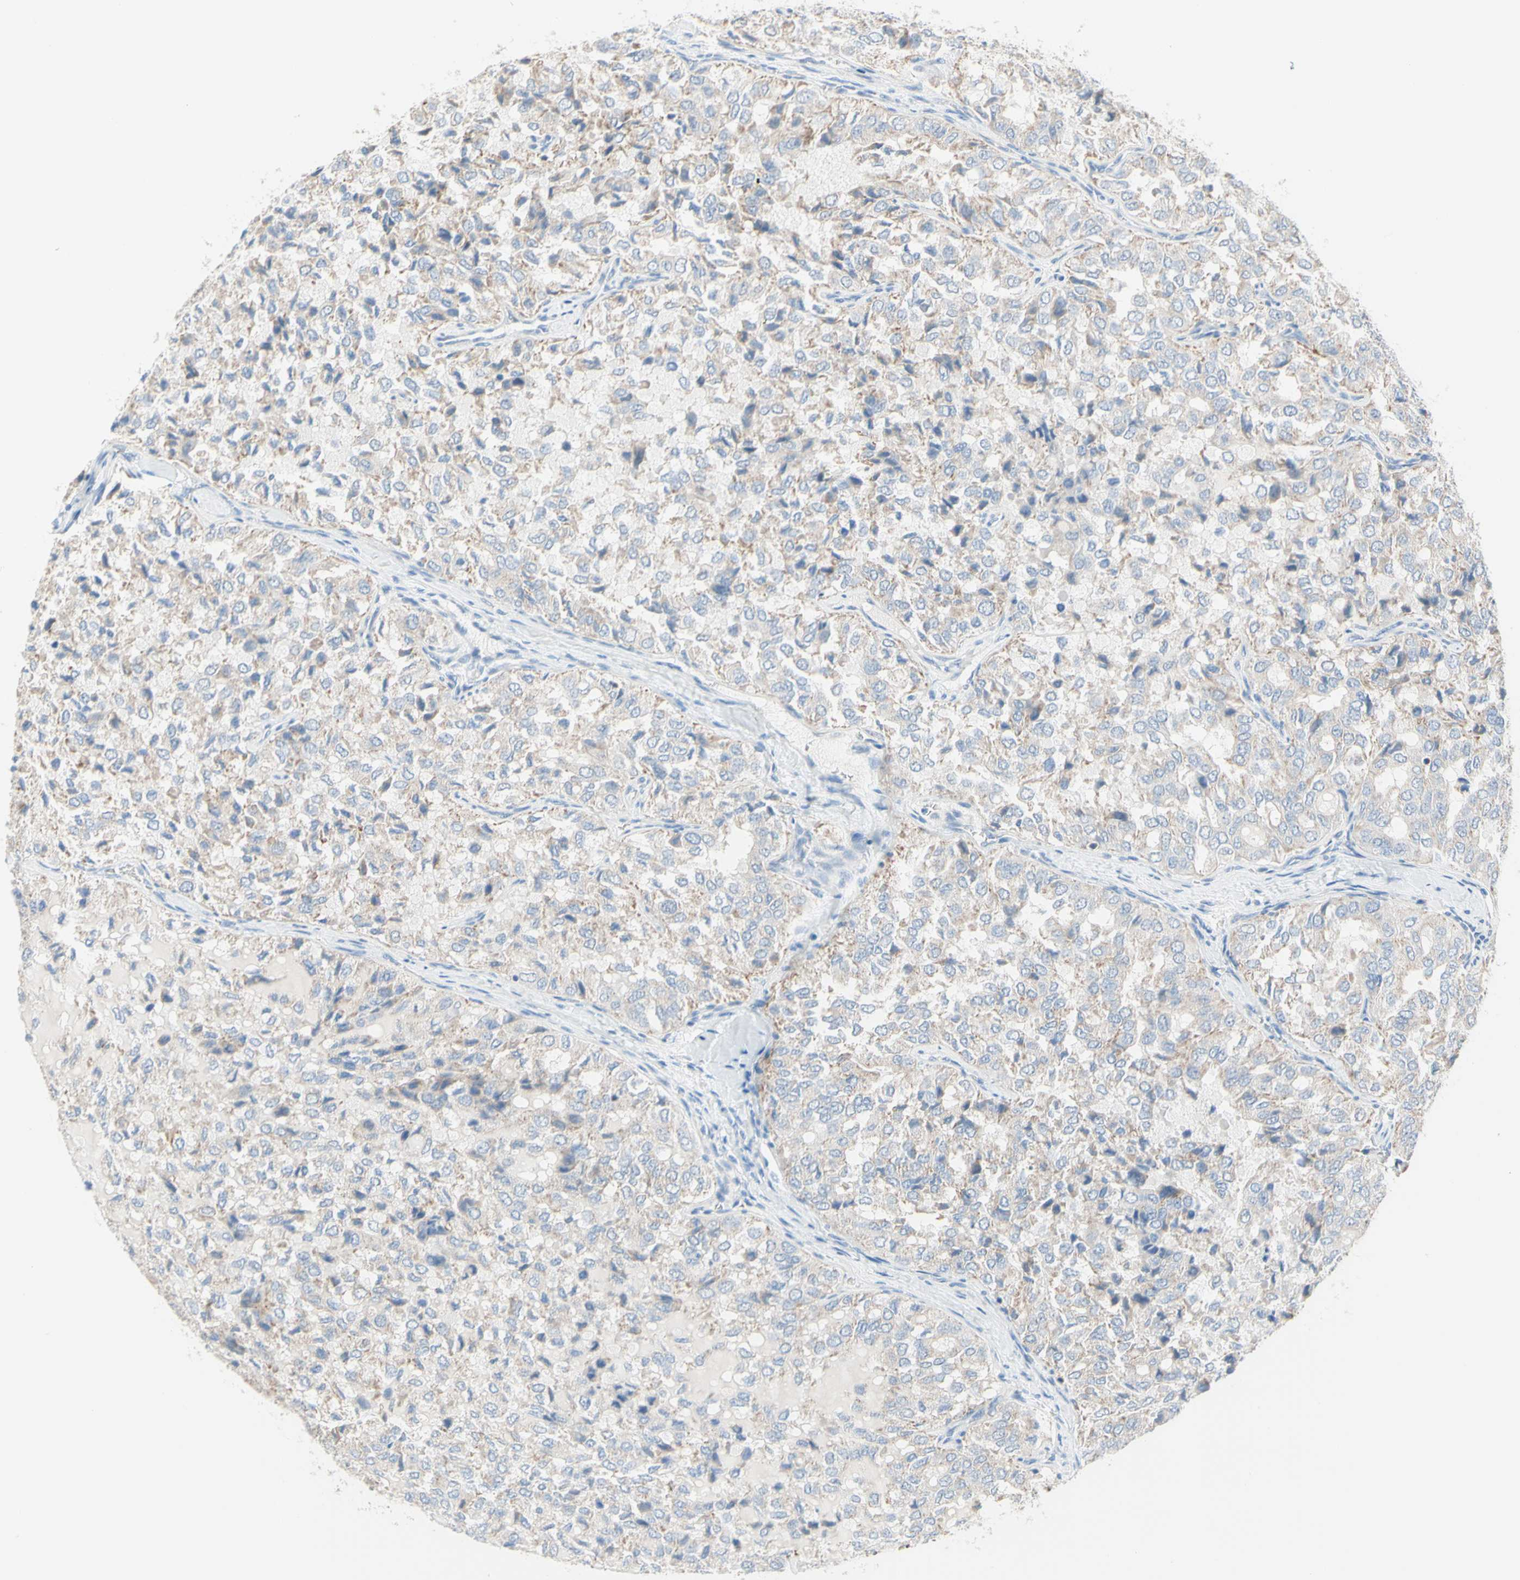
{"staining": {"intensity": "weak", "quantity": ">75%", "location": "cytoplasmic/membranous"}, "tissue": "thyroid cancer", "cell_type": "Tumor cells", "image_type": "cancer", "snomed": [{"axis": "morphology", "description": "Follicular adenoma carcinoma, NOS"}, {"axis": "topography", "description": "Thyroid gland"}], "caption": "Tumor cells reveal low levels of weak cytoplasmic/membranous expression in about >75% of cells in human follicular adenoma carcinoma (thyroid).", "gene": "MFF", "patient": {"sex": "male", "age": 75}}